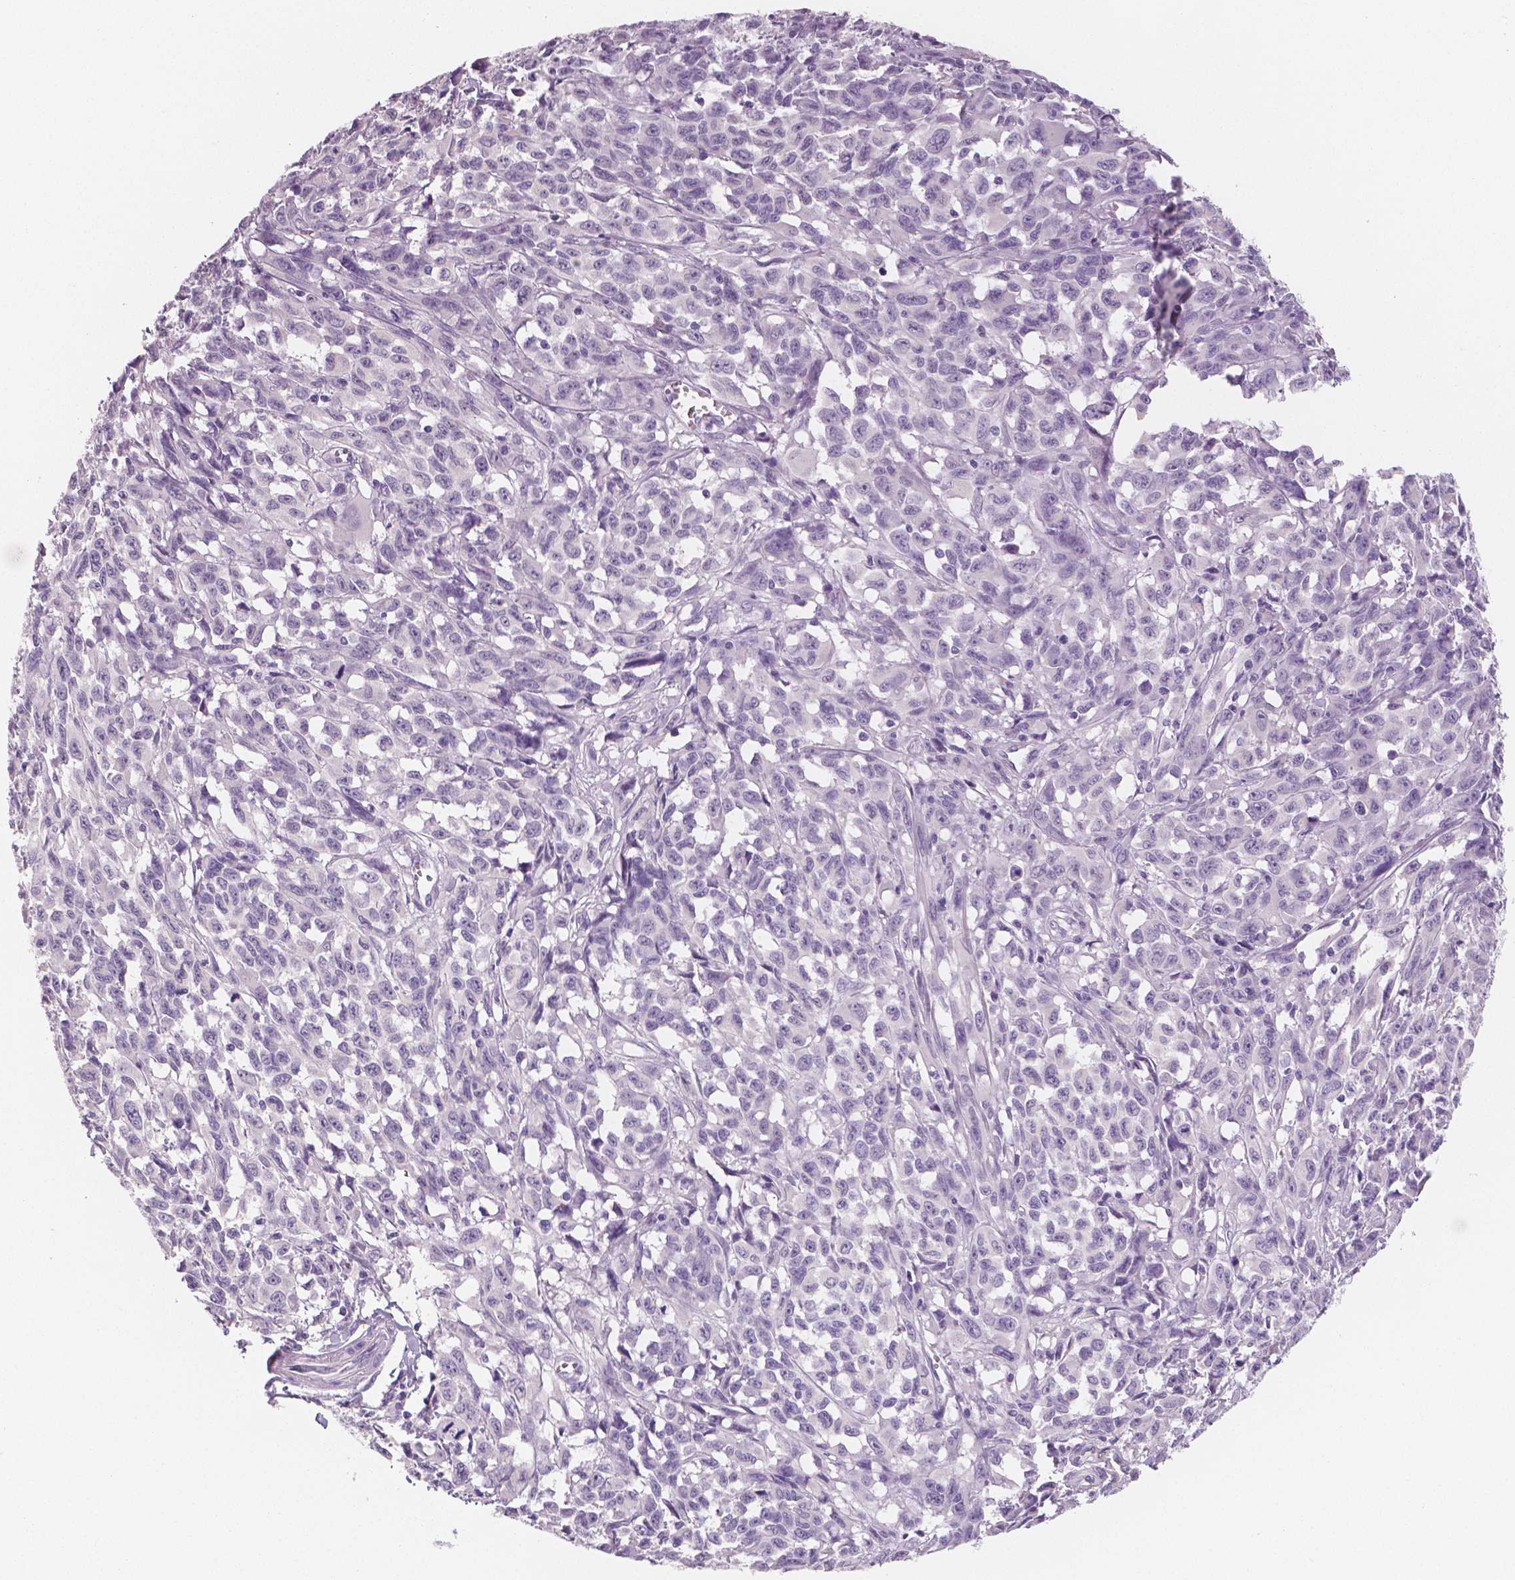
{"staining": {"intensity": "negative", "quantity": "none", "location": "none"}, "tissue": "melanoma", "cell_type": "Tumor cells", "image_type": "cancer", "snomed": [{"axis": "morphology", "description": "Malignant melanoma, NOS"}, {"axis": "topography", "description": "Vulva, labia, clitoris and Bartholin´s gland, NO"}], "caption": "A micrograph of malignant melanoma stained for a protein reveals no brown staining in tumor cells.", "gene": "TSPAN7", "patient": {"sex": "female", "age": 75}}